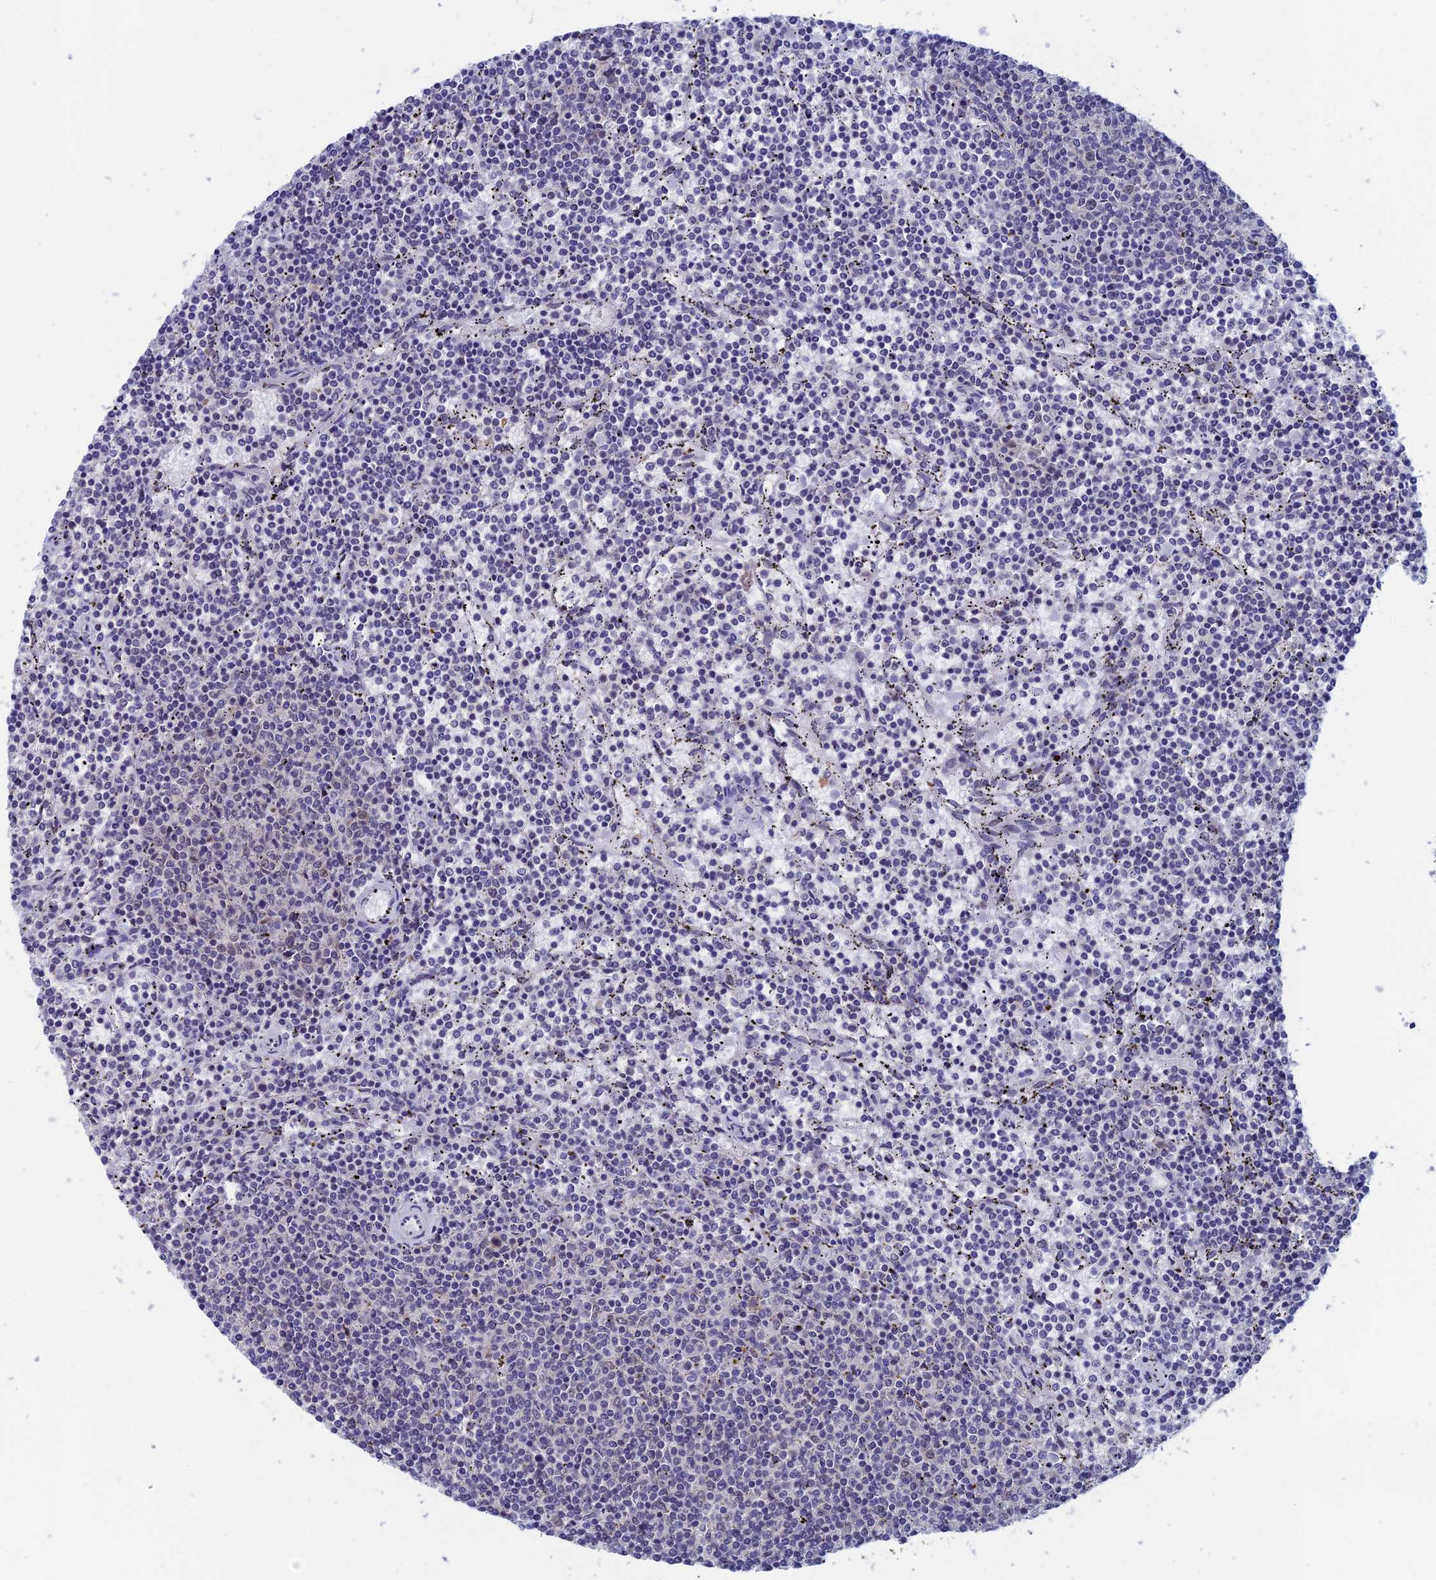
{"staining": {"intensity": "negative", "quantity": "none", "location": "none"}, "tissue": "lymphoma", "cell_type": "Tumor cells", "image_type": "cancer", "snomed": [{"axis": "morphology", "description": "Malignant lymphoma, non-Hodgkin's type, Low grade"}, {"axis": "topography", "description": "Spleen"}], "caption": "The histopathology image reveals no staining of tumor cells in low-grade malignant lymphoma, non-Hodgkin's type. (DAB (3,3'-diaminobenzidine) IHC with hematoxylin counter stain).", "gene": "NABP2", "patient": {"sex": "female", "age": 50}}